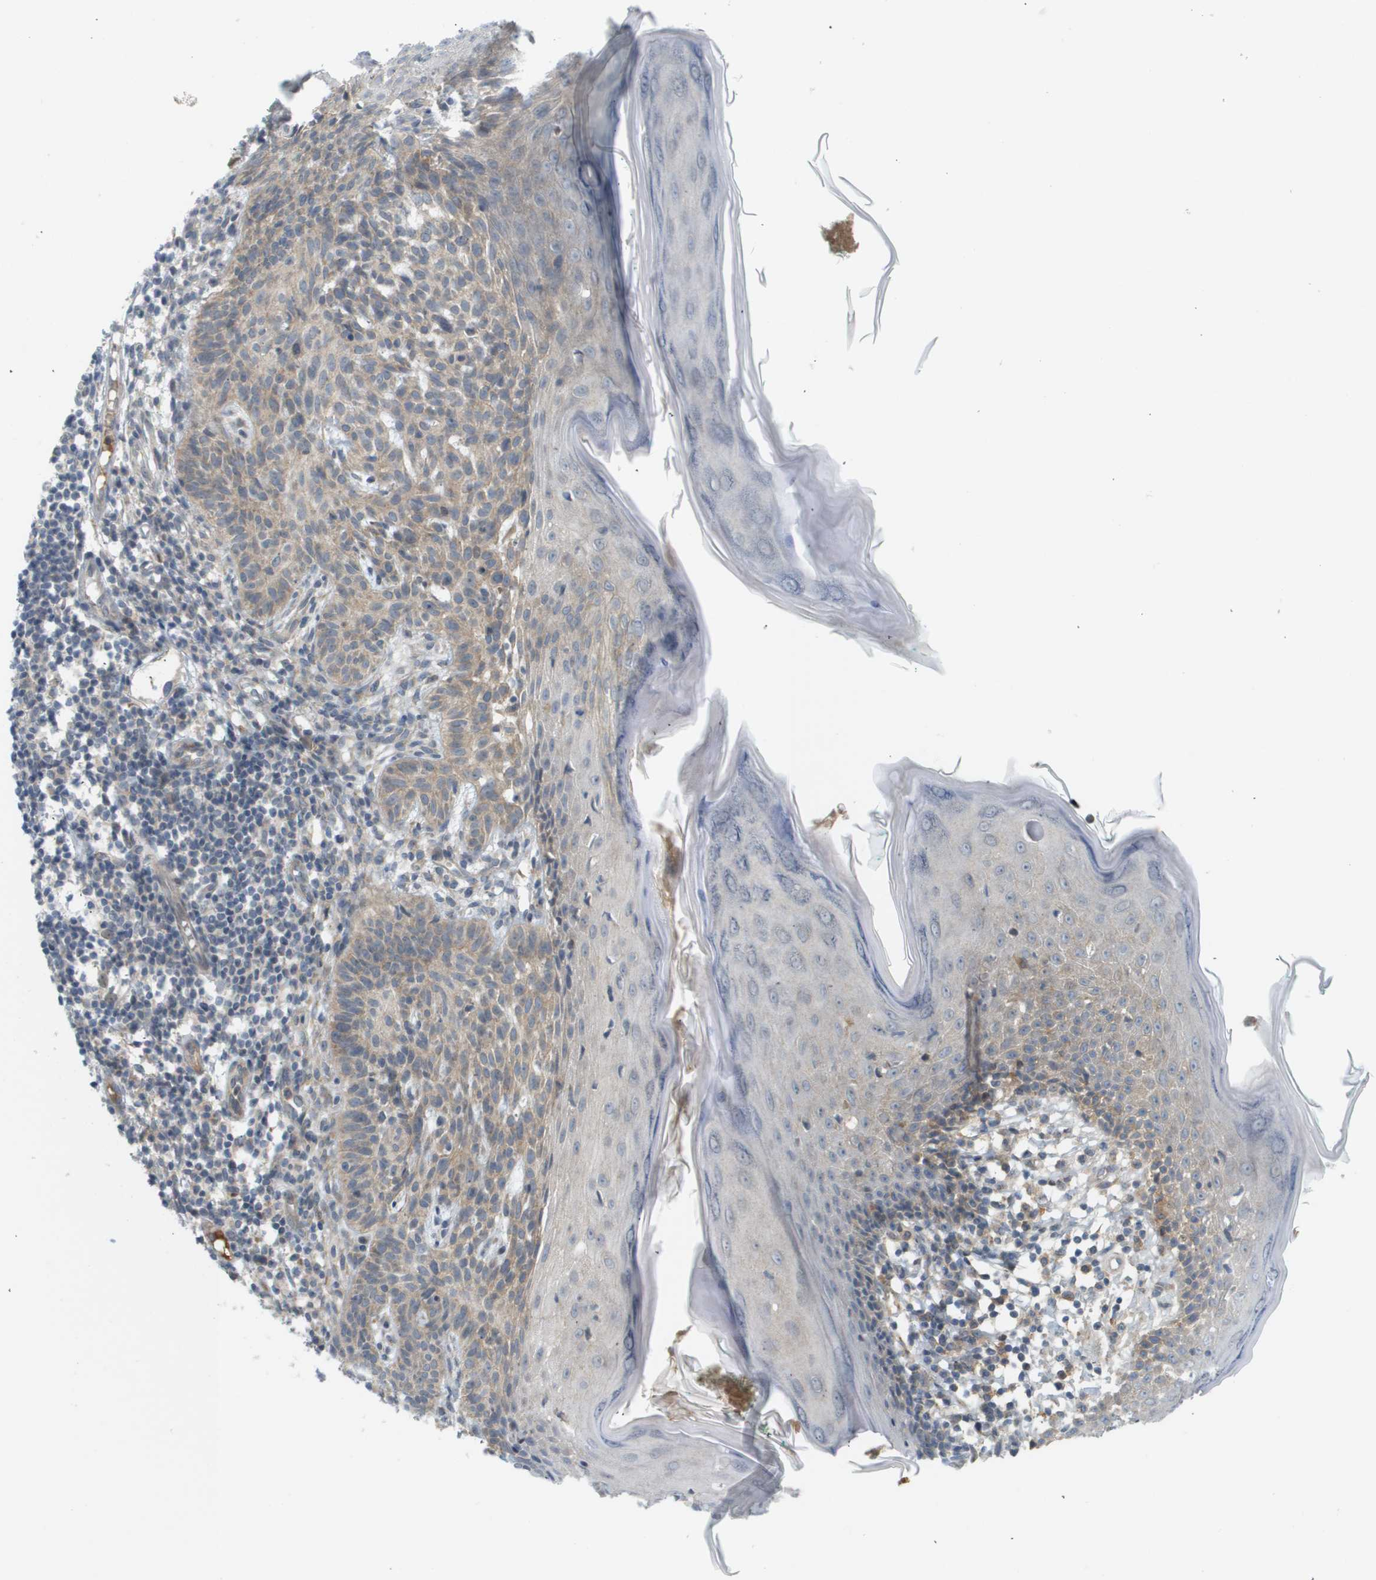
{"staining": {"intensity": "moderate", "quantity": "<25%", "location": "cytoplasmic/membranous"}, "tissue": "skin cancer", "cell_type": "Tumor cells", "image_type": "cancer", "snomed": [{"axis": "morphology", "description": "Basal cell carcinoma"}, {"axis": "topography", "description": "Skin"}], "caption": "Protein staining of skin cancer tissue reveals moderate cytoplasmic/membranous positivity in approximately <25% of tumor cells.", "gene": "PROC", "patient": {"sex": "male", "age": 60}}